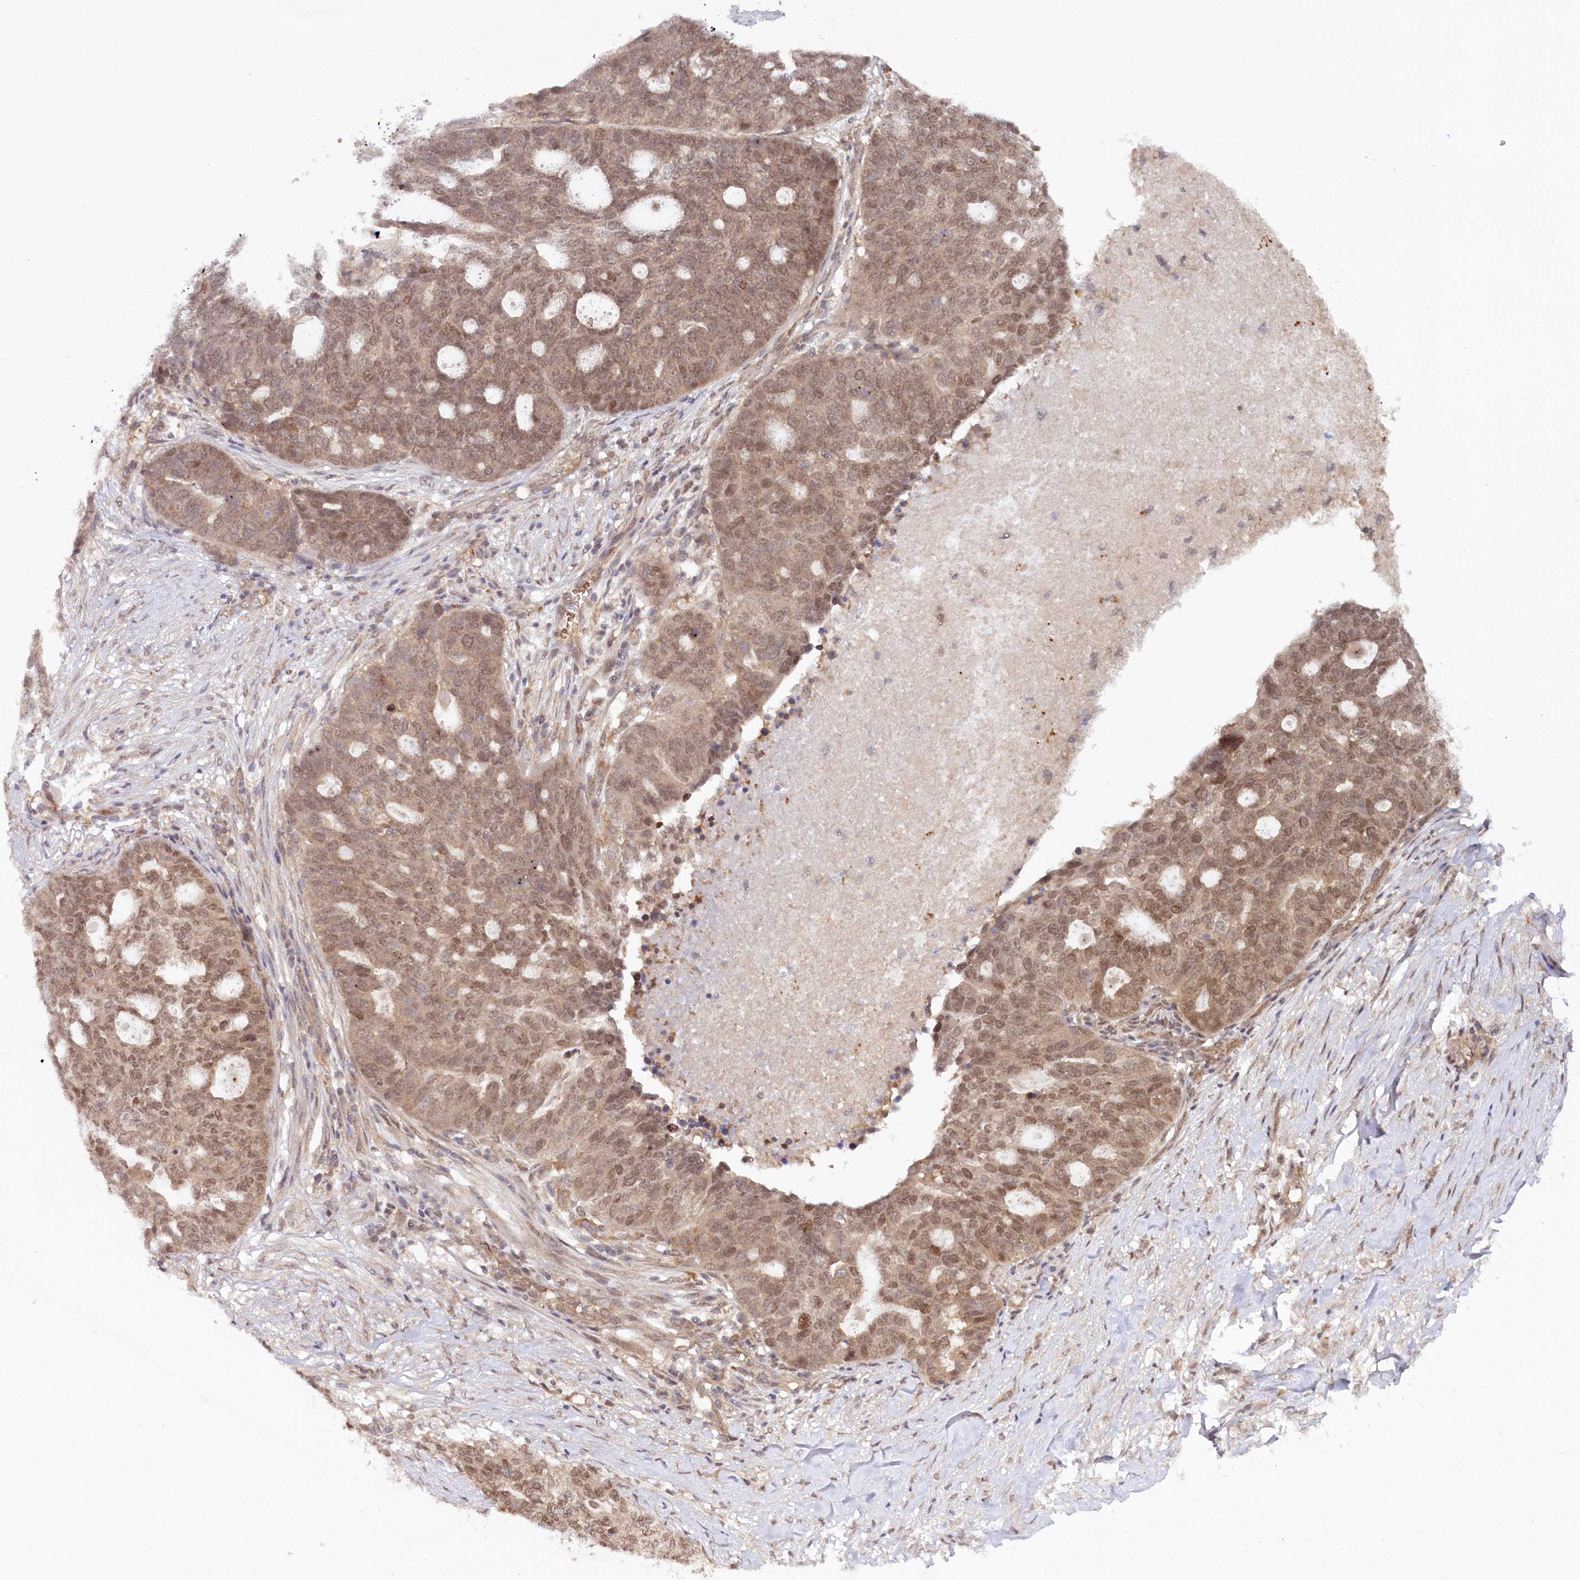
{"staining": {"intensity": "moderate", "quantity": ">75%", "location": "cytoplasmic/membranous,nuclear"}, "tissue": "ovarian cancer", "cell_type": "Tumor cells", "image_type": "cancer", "snomed": [{"axis": "morphology", "description": "Cystadenocarcinoma, serous, NOS"}, {"axis": "topography", "description": "Ovary"}], "caption": "Protein staining displays moderate cytoplasmic/membranous and nuclear staining in approximately >75% of tumor cells in ovarian cancer.", "gene": "CCDC65", "patient": {"sex": "female", "age": 59}}